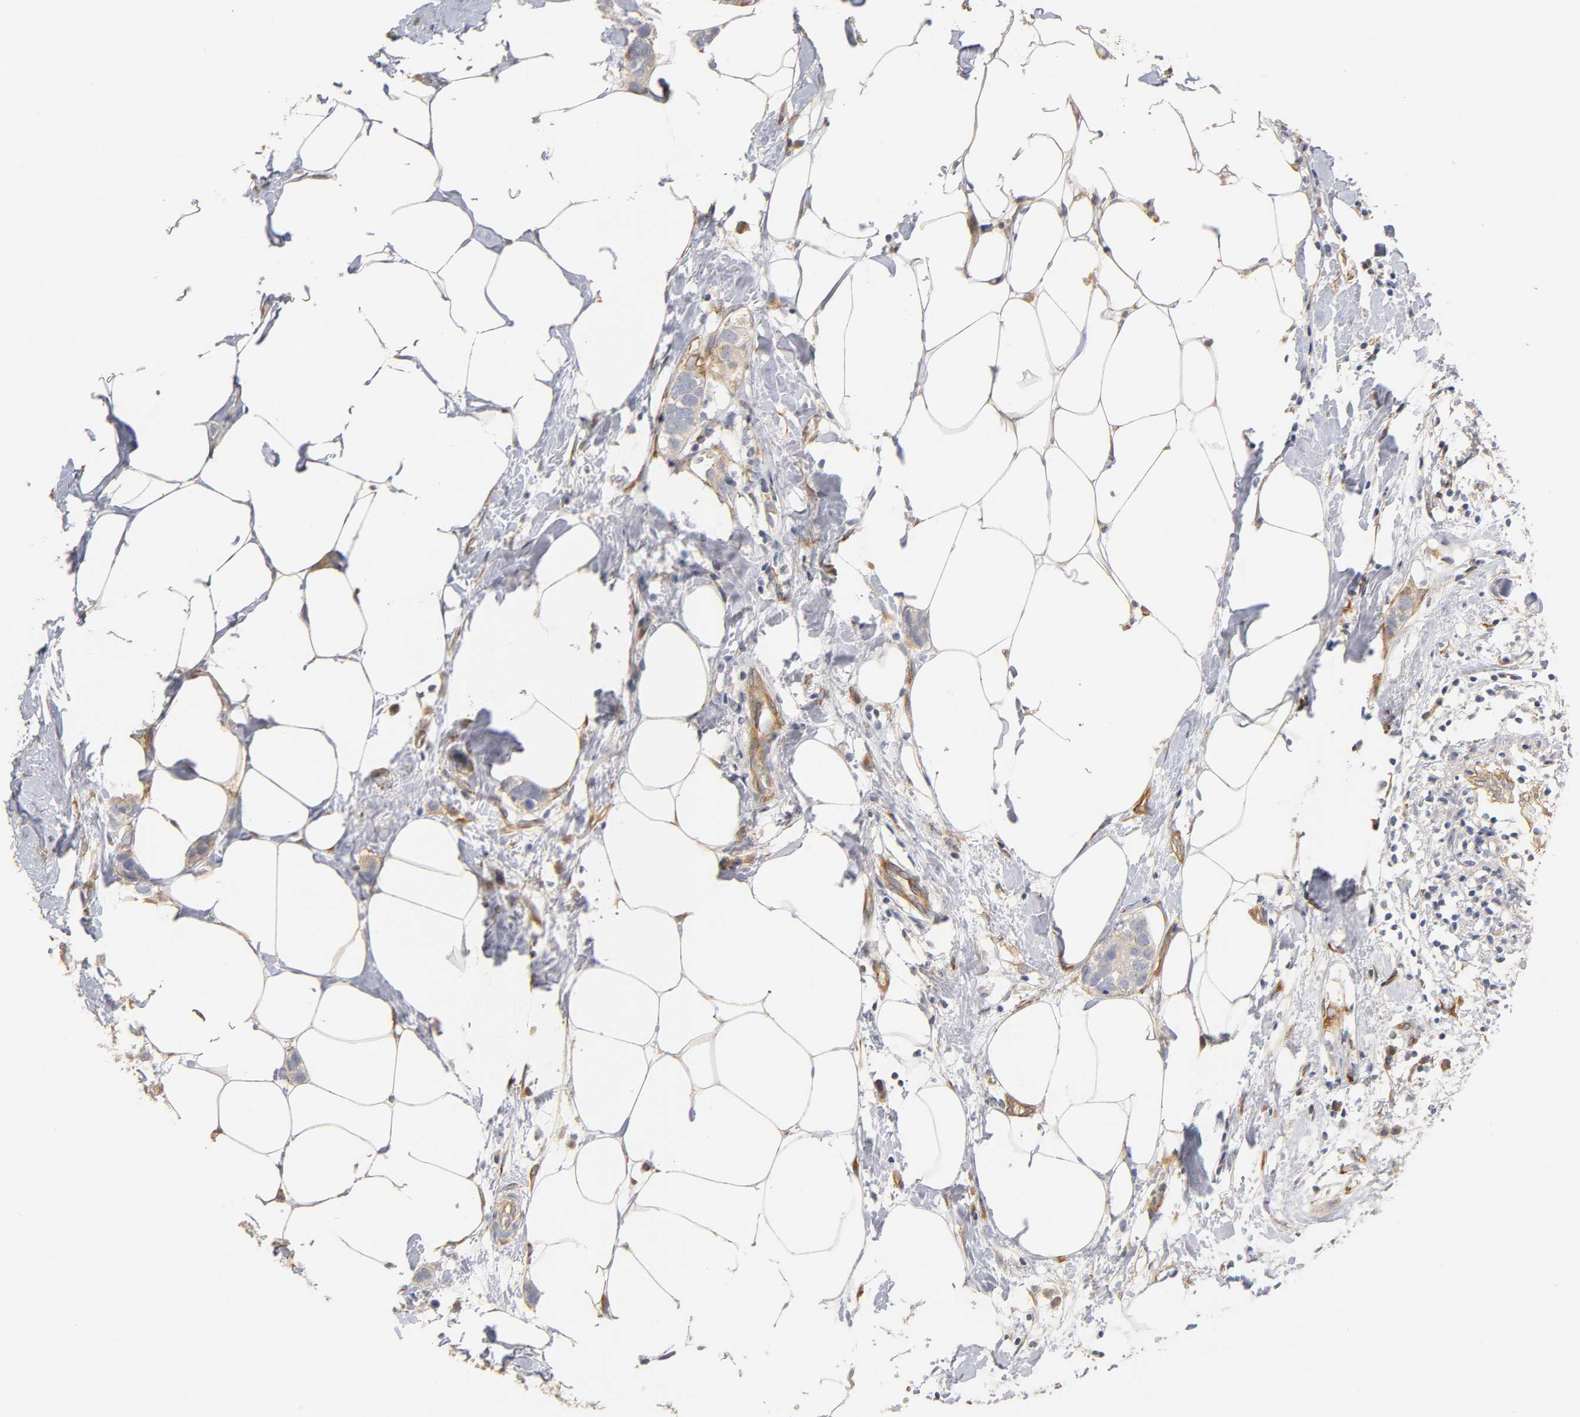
{"staining": {"intensity": "negative", "quantity": "none", "location": "none"}, "tissue": "breast cancer", "cell_type": "Tumor cells", "image_type": "cancer", "snomed": [{"axis": "morphology", "description": "Normal tissue, NOS"}, {"axis": "morphology", "description": "Duct carcinoma"}, {"axis": "topography", "description": "Breast"}], "caption": "Immunohistochemistry (IHC) of breast cancer (intraductal carcinoma) displays no expression in tumor cells.", "gene": "LAMB1", "patient": {"sex": "female", "age": 50}}